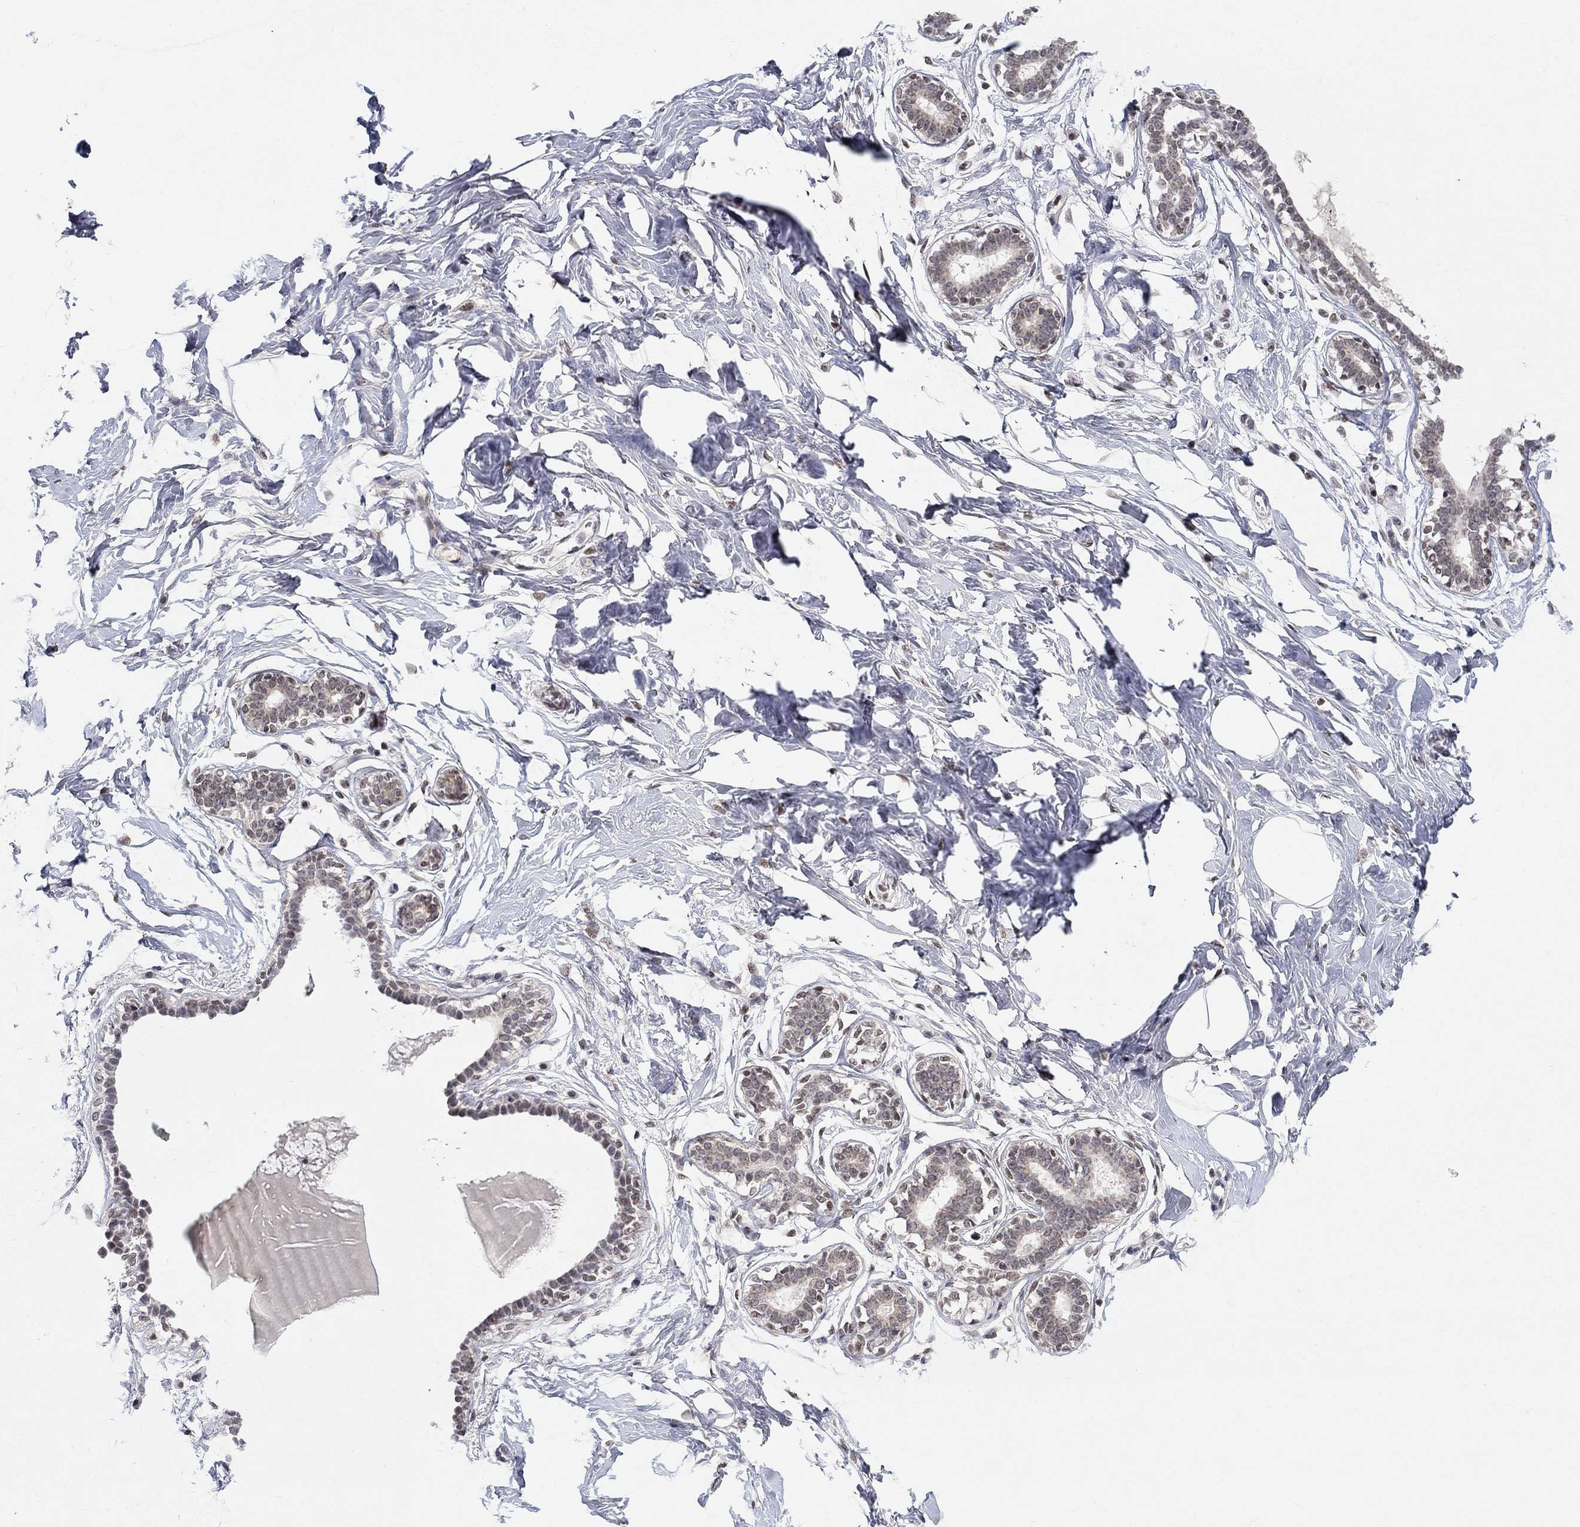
{"staining": {"intensity": "negative", "quantity": "none", "location": "none"}, "tissue": "breast", "cell_type": "Adipocytes", "image_type": "normal", "snomed": [{"axis": "morphology", "description": "Normal tissue, NOS"}, {"axis": "morphology", "description": "Lobular carcinoma, in situ"}, {"axis": "topography", "description": "Breast"}], "caption": "Breast stained for a protein using immunohistochemistry displays no expression adipocytes.", "gene": "KLF12", "patient": {"sex": "female", "age": 35}}